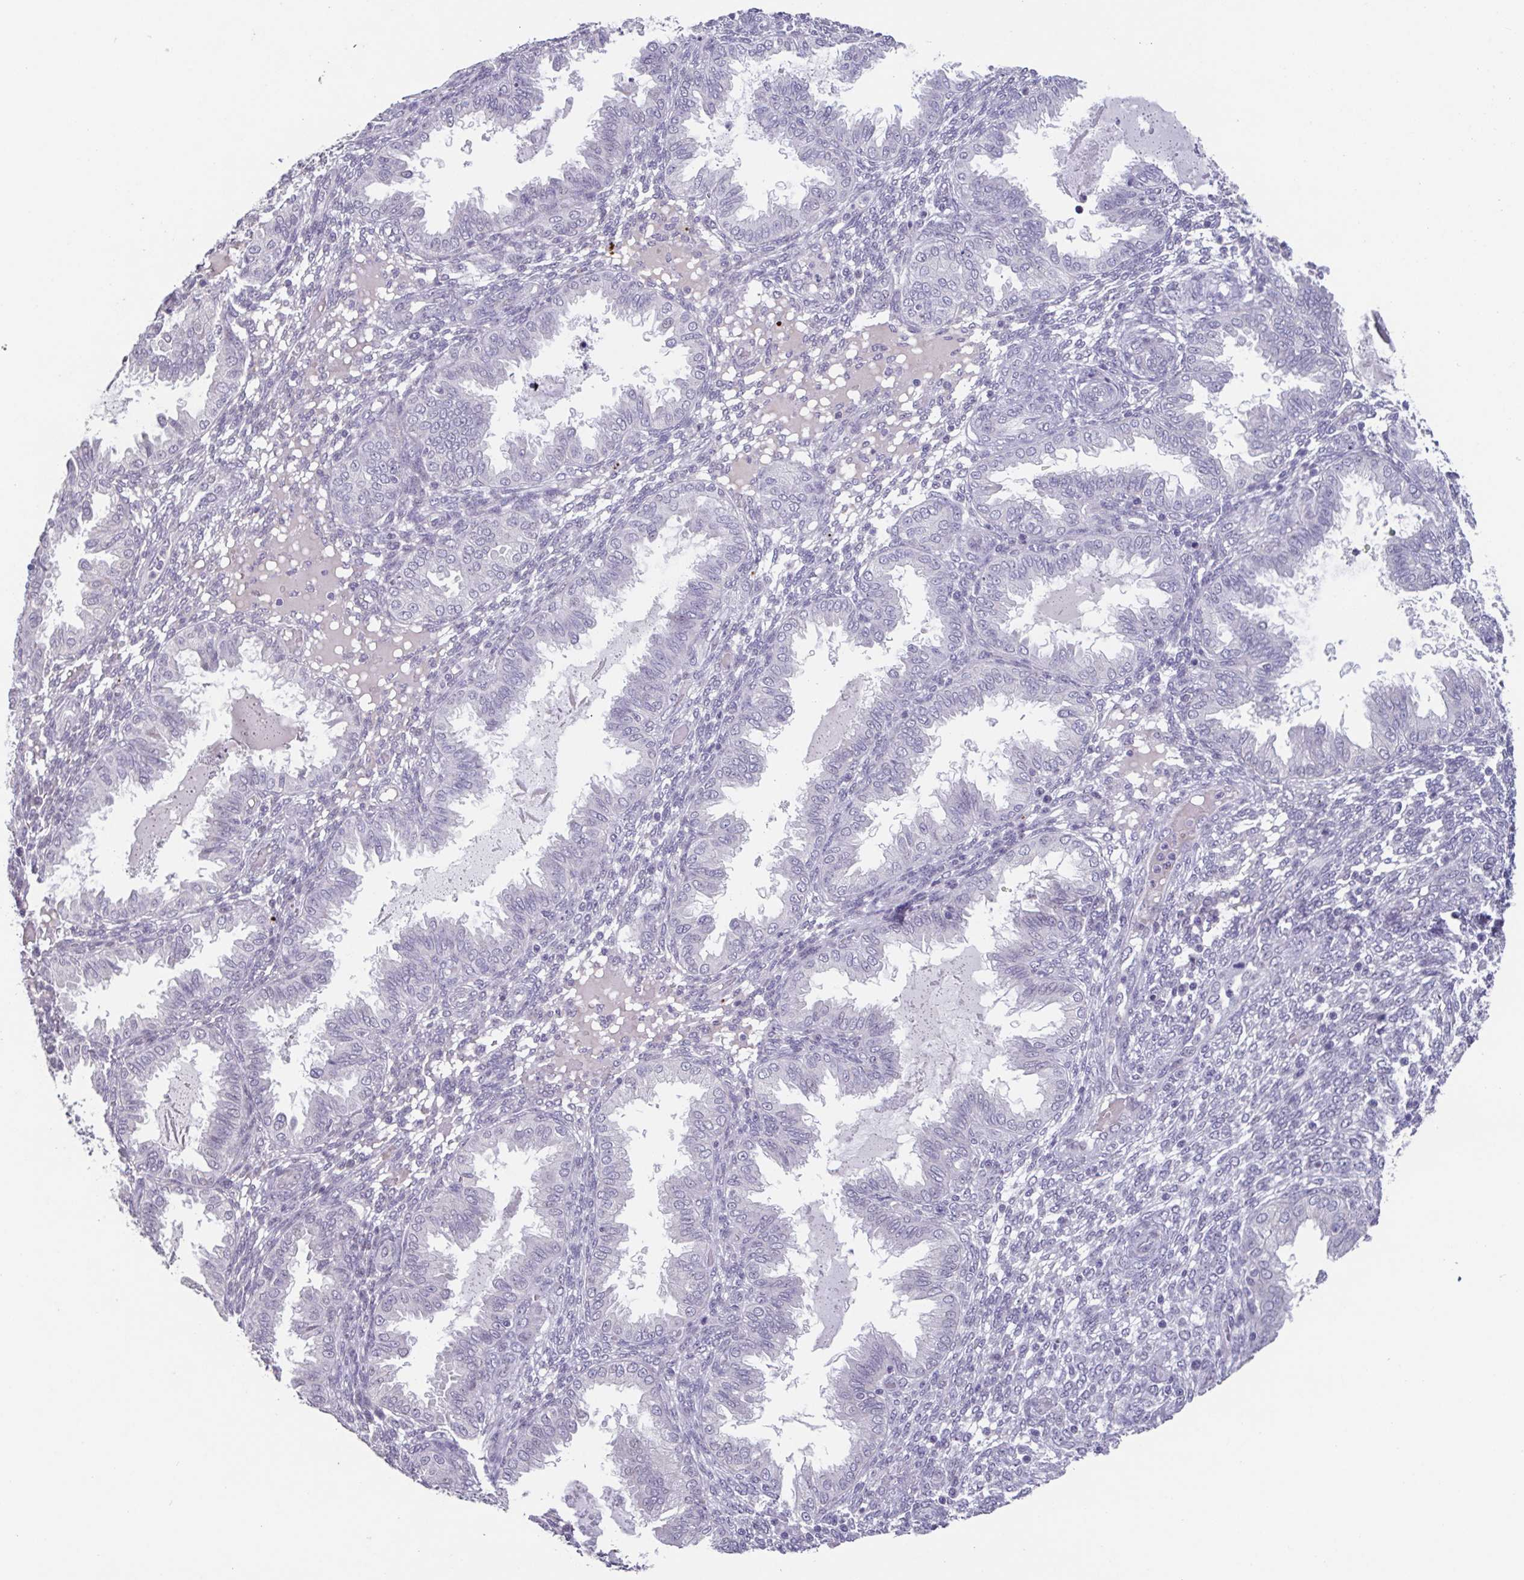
{"staining": {"intensity": "negative", "quantity": "none", "location": "none"}, "tissue": "endometrium", "cell_type": "Cells in endometrial stroma", "image_type": "normal", "snomed": [{"axis": "morphology", "description": "Normal tissue, NOS"}, {"axis": "topography", "description": "Endometrium"}], "caption": "Immunohistochemical staining of unremarkable endometrium exhibits no significant positivity in cells in endometrial stroma.", "gene": "GHRL", "patient": {"sex": "female", "age": 33}}